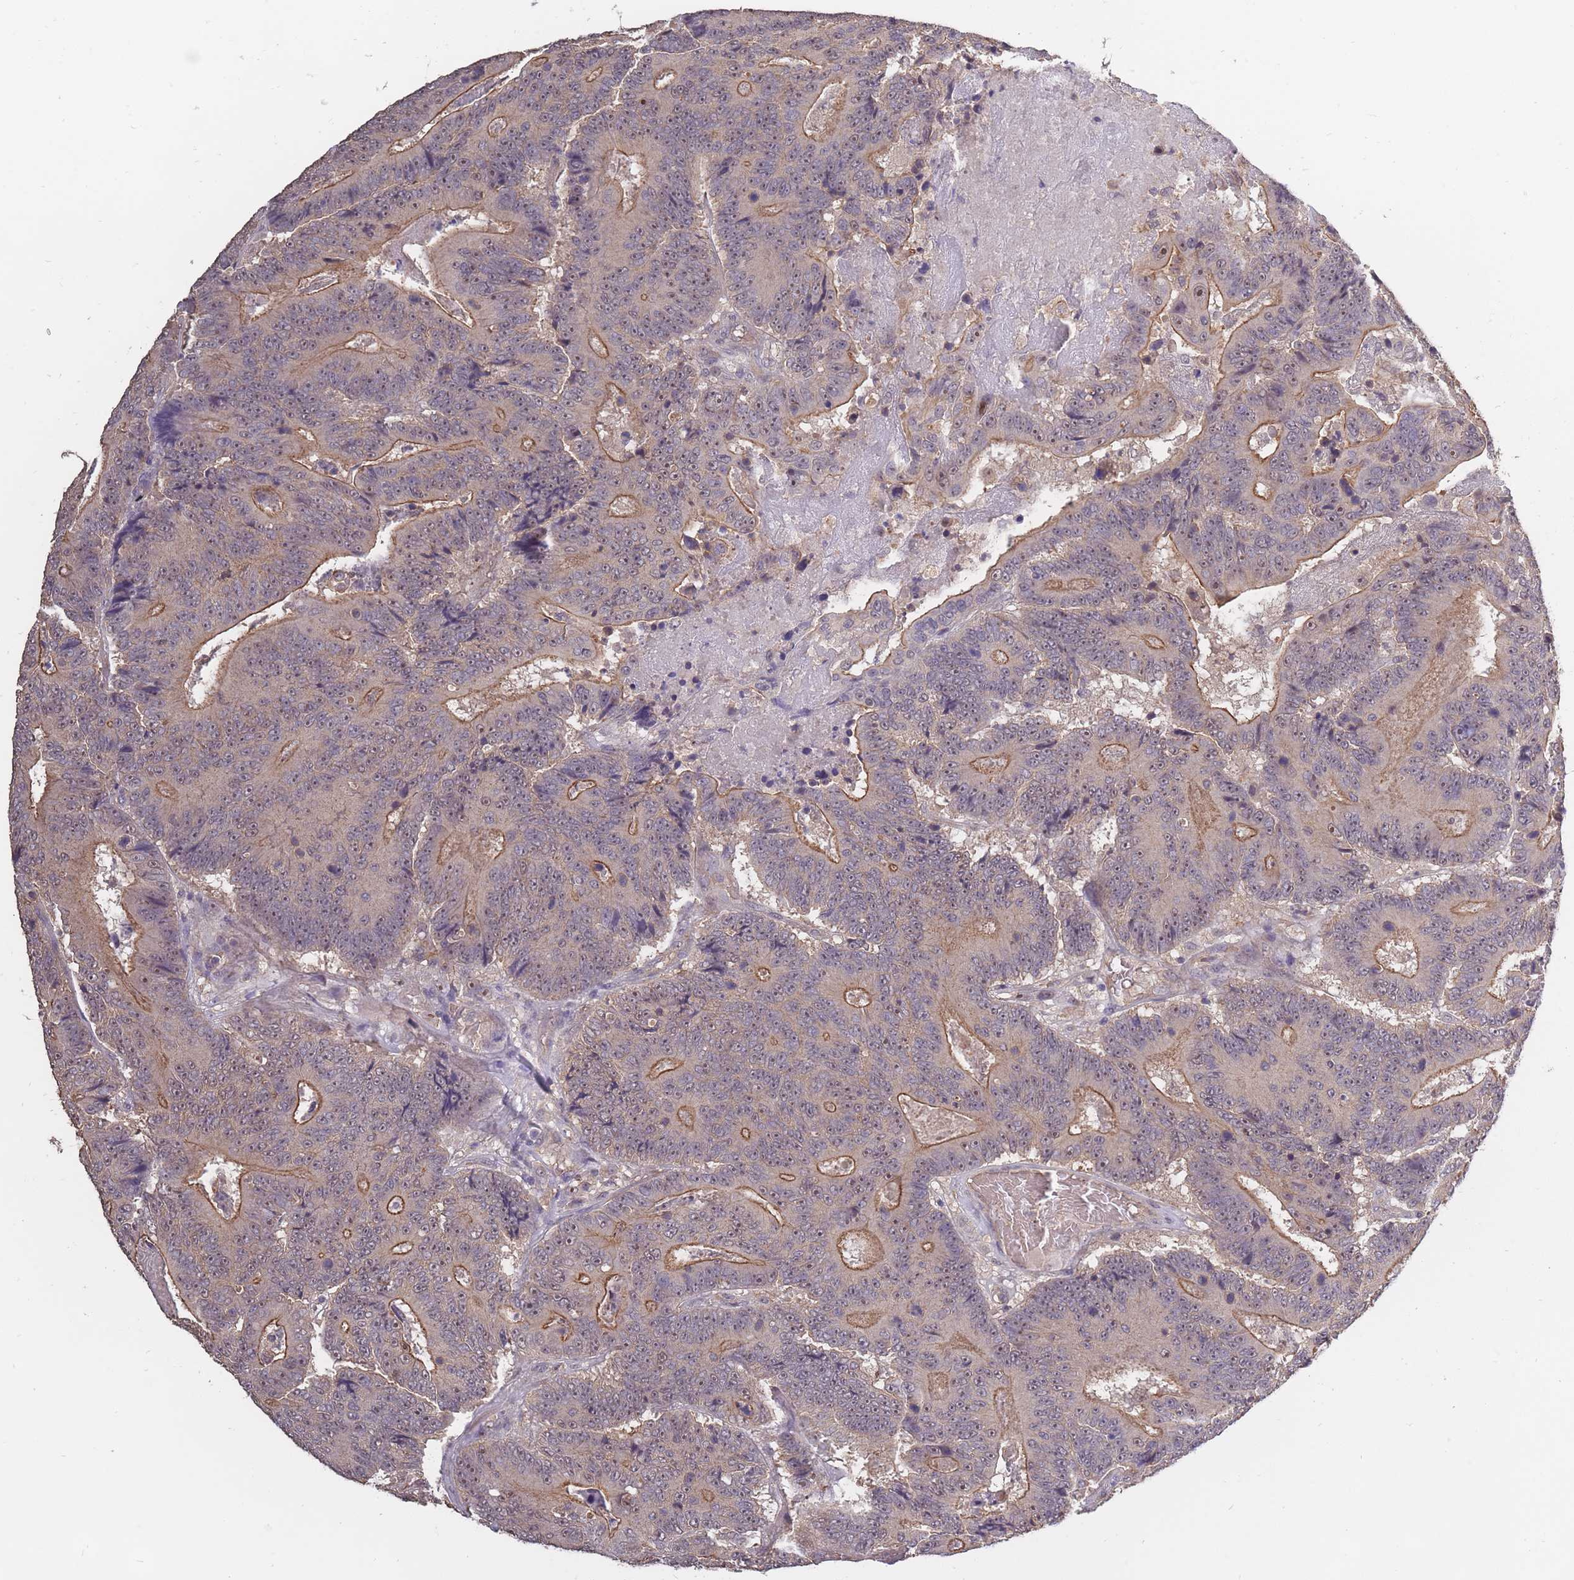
{"staining": {"intensity": "moderate", "quantity": "25%-75%", "location": "cytoplasmic/membranous"}, "tissue": "colorectal cancer", "cell_type": "Tumor cells", "image_type": "cancer", "snomed": [{"axis": "morphology", "description": "Adenocarcinoma, NOS"}, {"axis": "topography", "description": "Colon"}], "caption": "Protein expression analysis of human colorectal adenocarcinoma reveals moderate cytoplasmic/membranous expression in approximately 25%-75% of tumor cells.", "gene": "KIAA1755", "patient": {"sex": "male", "age": 83}}